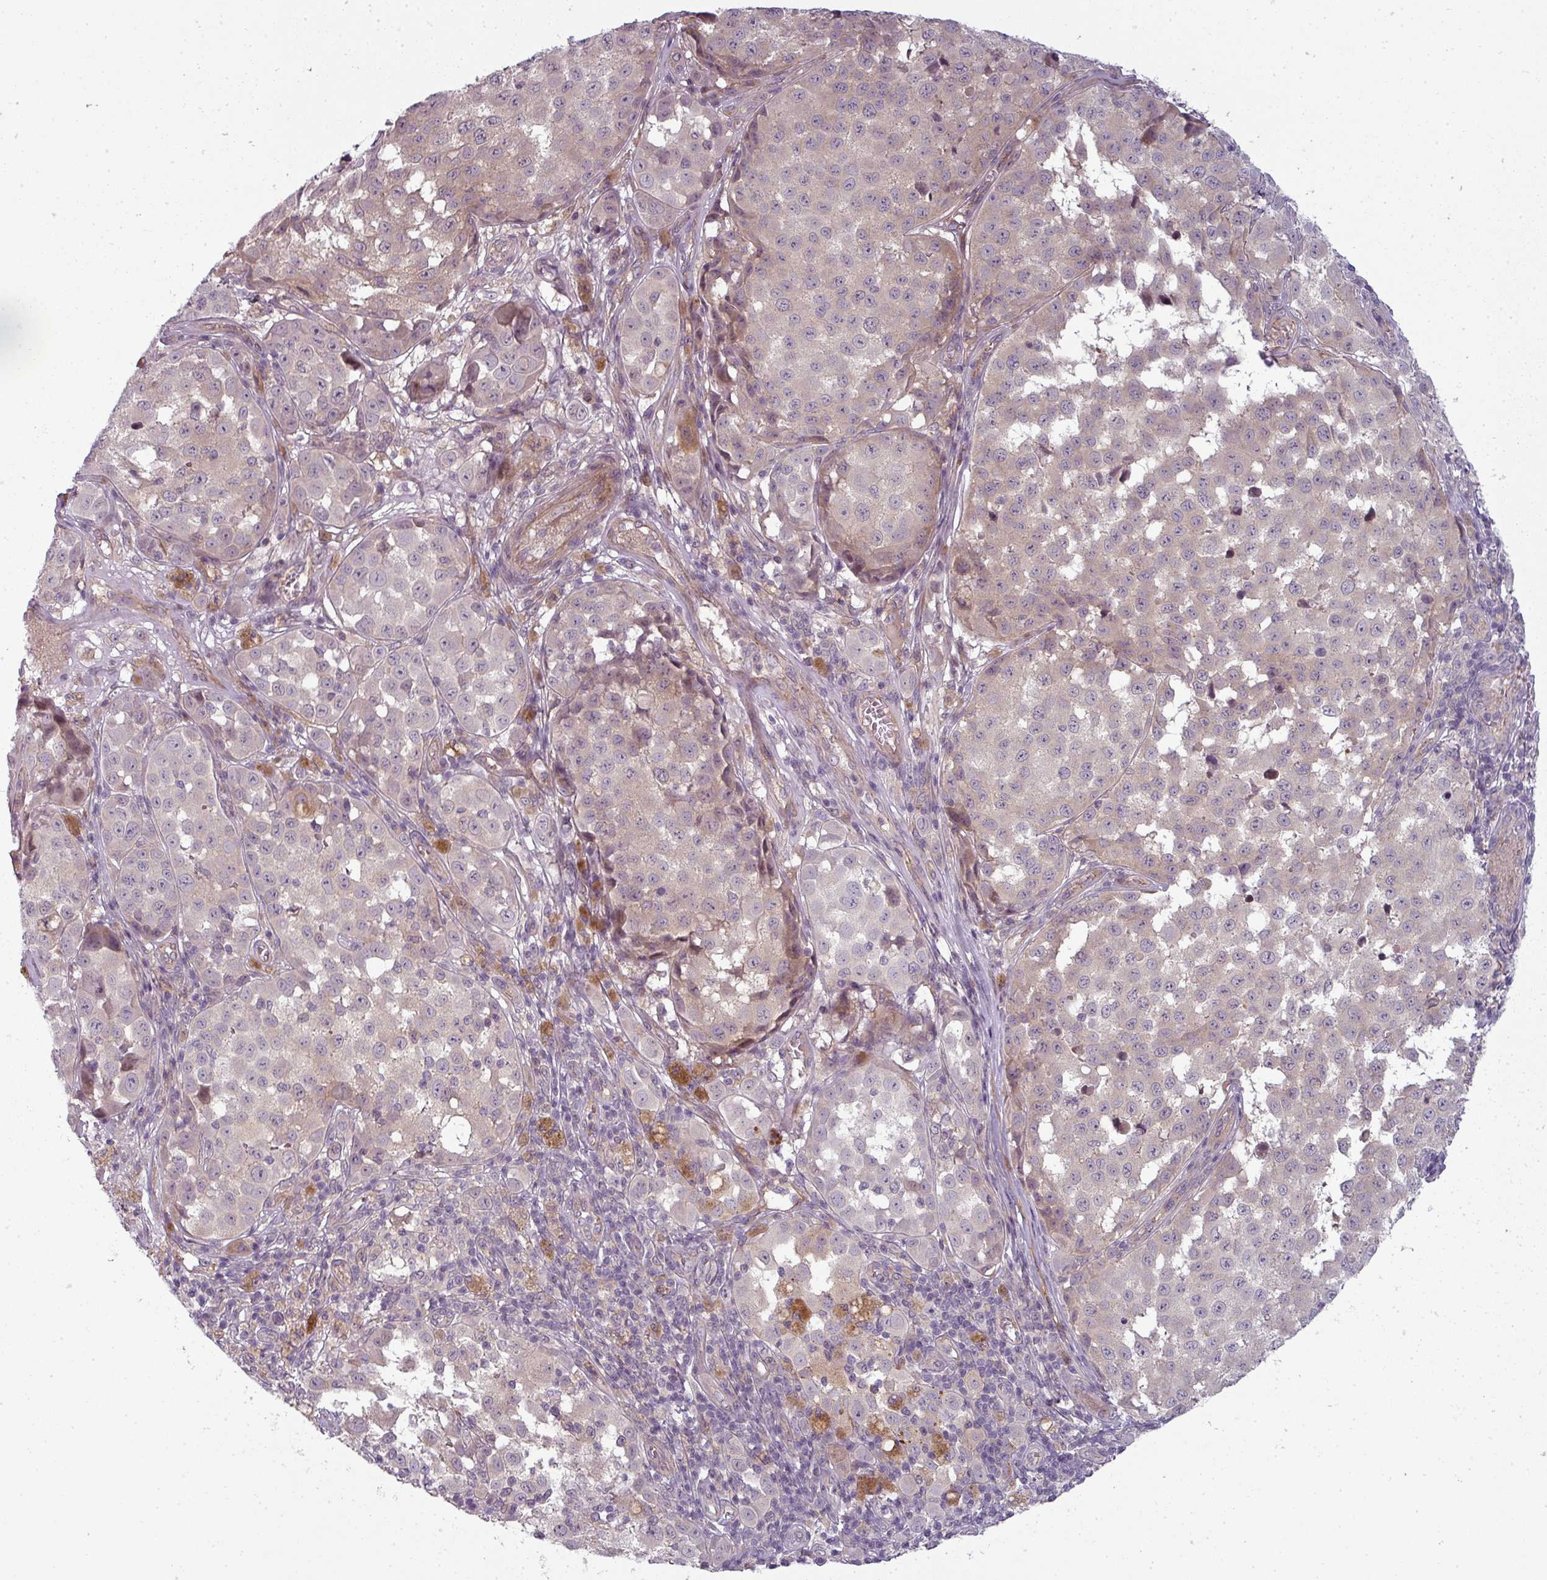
{"staining": {"intensity": "moderate", "quantity": "<25%", "location": "cytoplasmic/membranous"}, "tissue": "melanoma", "cell_type": "Tumor cells", "image_type": "cancer", "snomed": [{"axis": "morphology", "description": "Malignant melanoma, NOS"}, {"axis": "topography", "description": "Skin"}], "caption": "Melanoma stained with immunohistochemistry (IHC) shows moderate cytoplasmic/membranous expression in approximately <25% of tumor cells. (Brightfield microscopy of DAB IHC at high magnification).", "gene": "SLC16A9", "patient": {"sex": "male", "age": 64}}